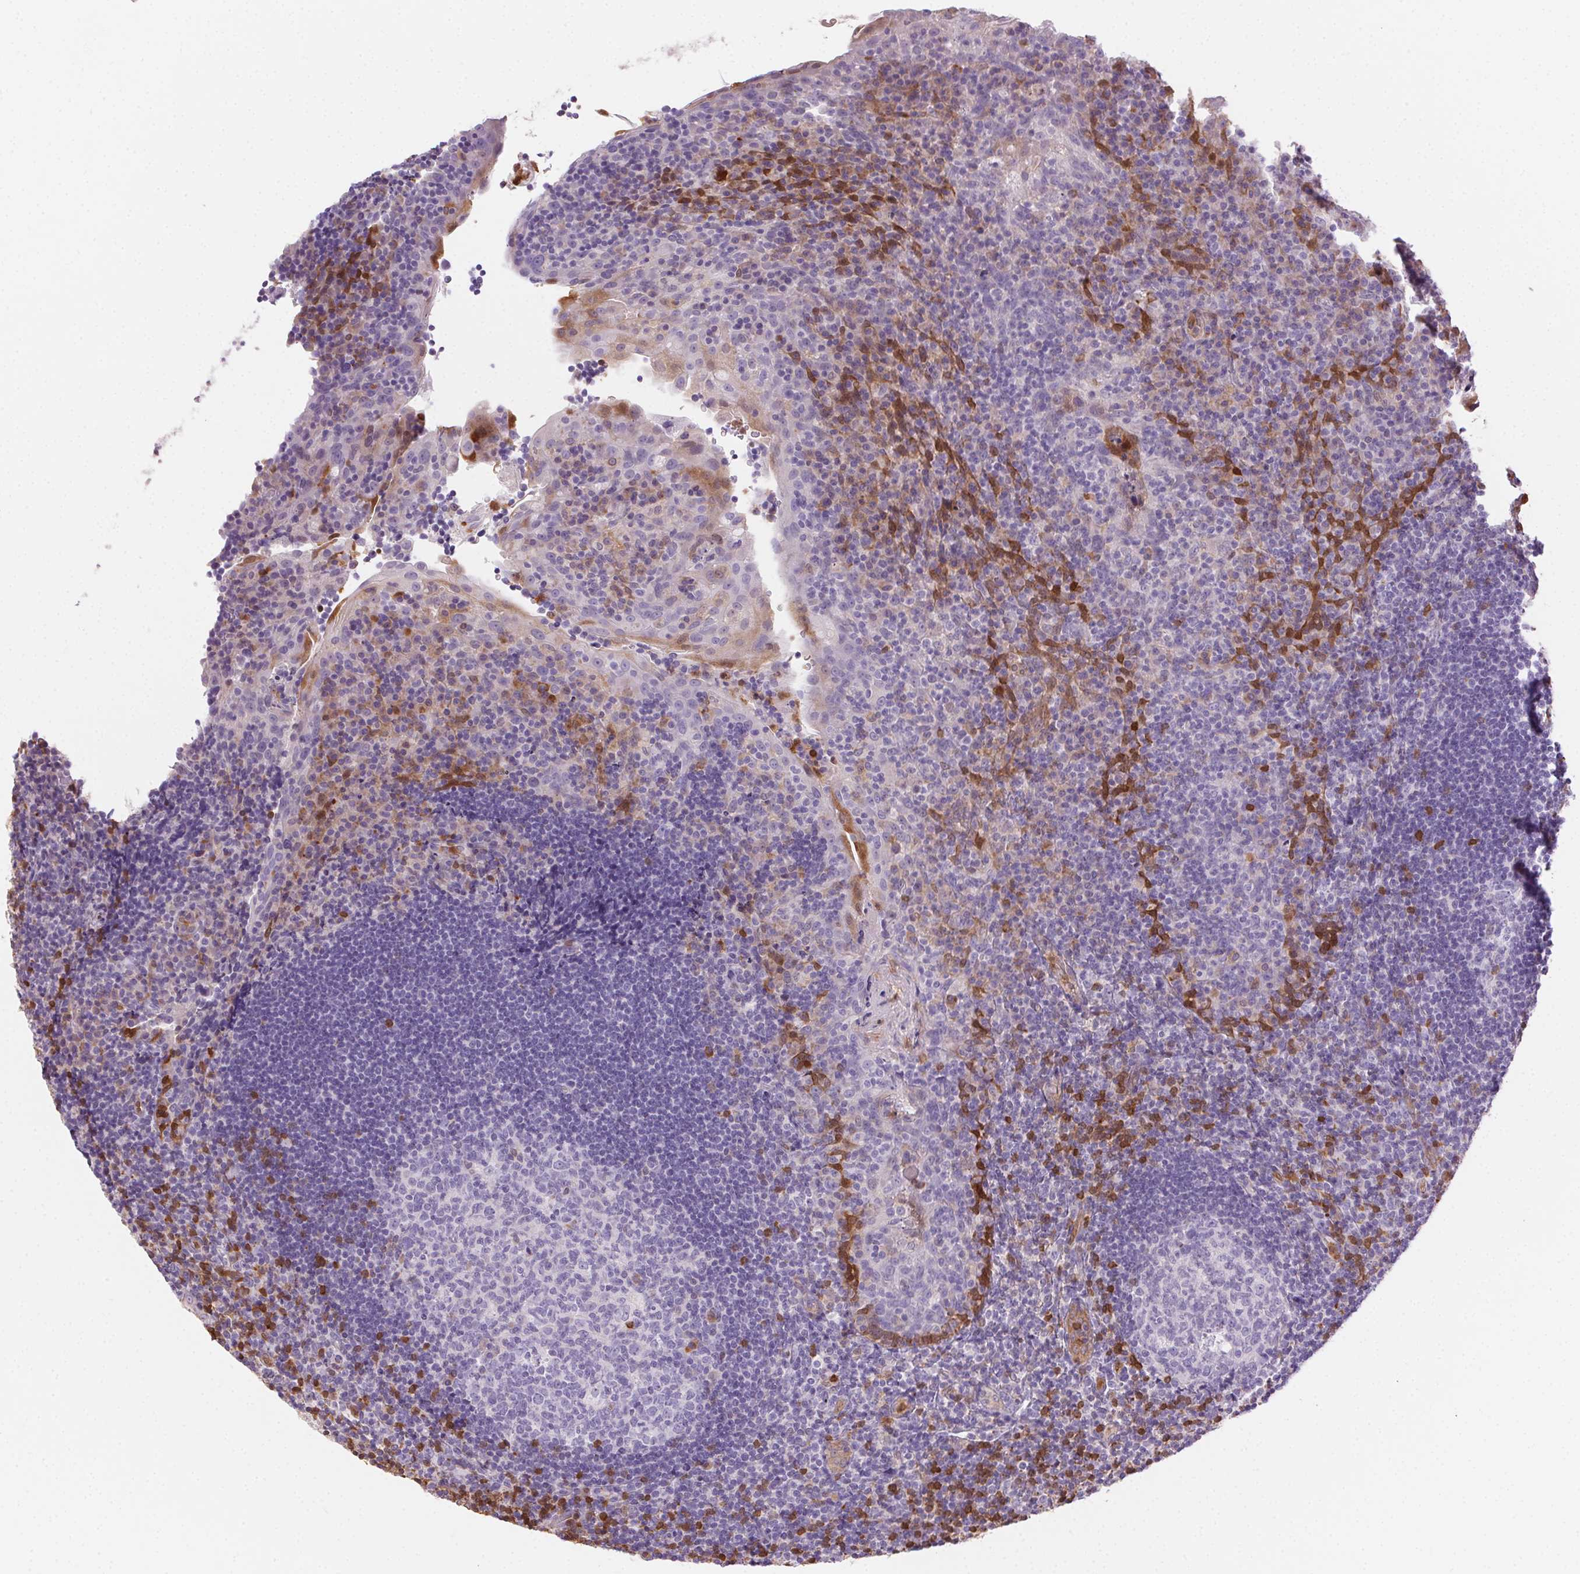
{"staining": {"intensity": "negative", "quantity": "none", "location": "none"}, "tissue": "tonsil", "cell_type": "Germinal center cells", "image_type": "normal", "snomed": [{"axis": "morphology", "description": "Normal tissue, NOS"}, {"axis": "topography", "description": "Tonsil"}], "caption": "Immunohistochemistry (IHC) photomicrograph of benign tonsil stained for a protein (brown), which demonstrates no expression in germinal center cells.", "gene": "TMEM45A", "patient": {"sex": "male", "age": 17}}